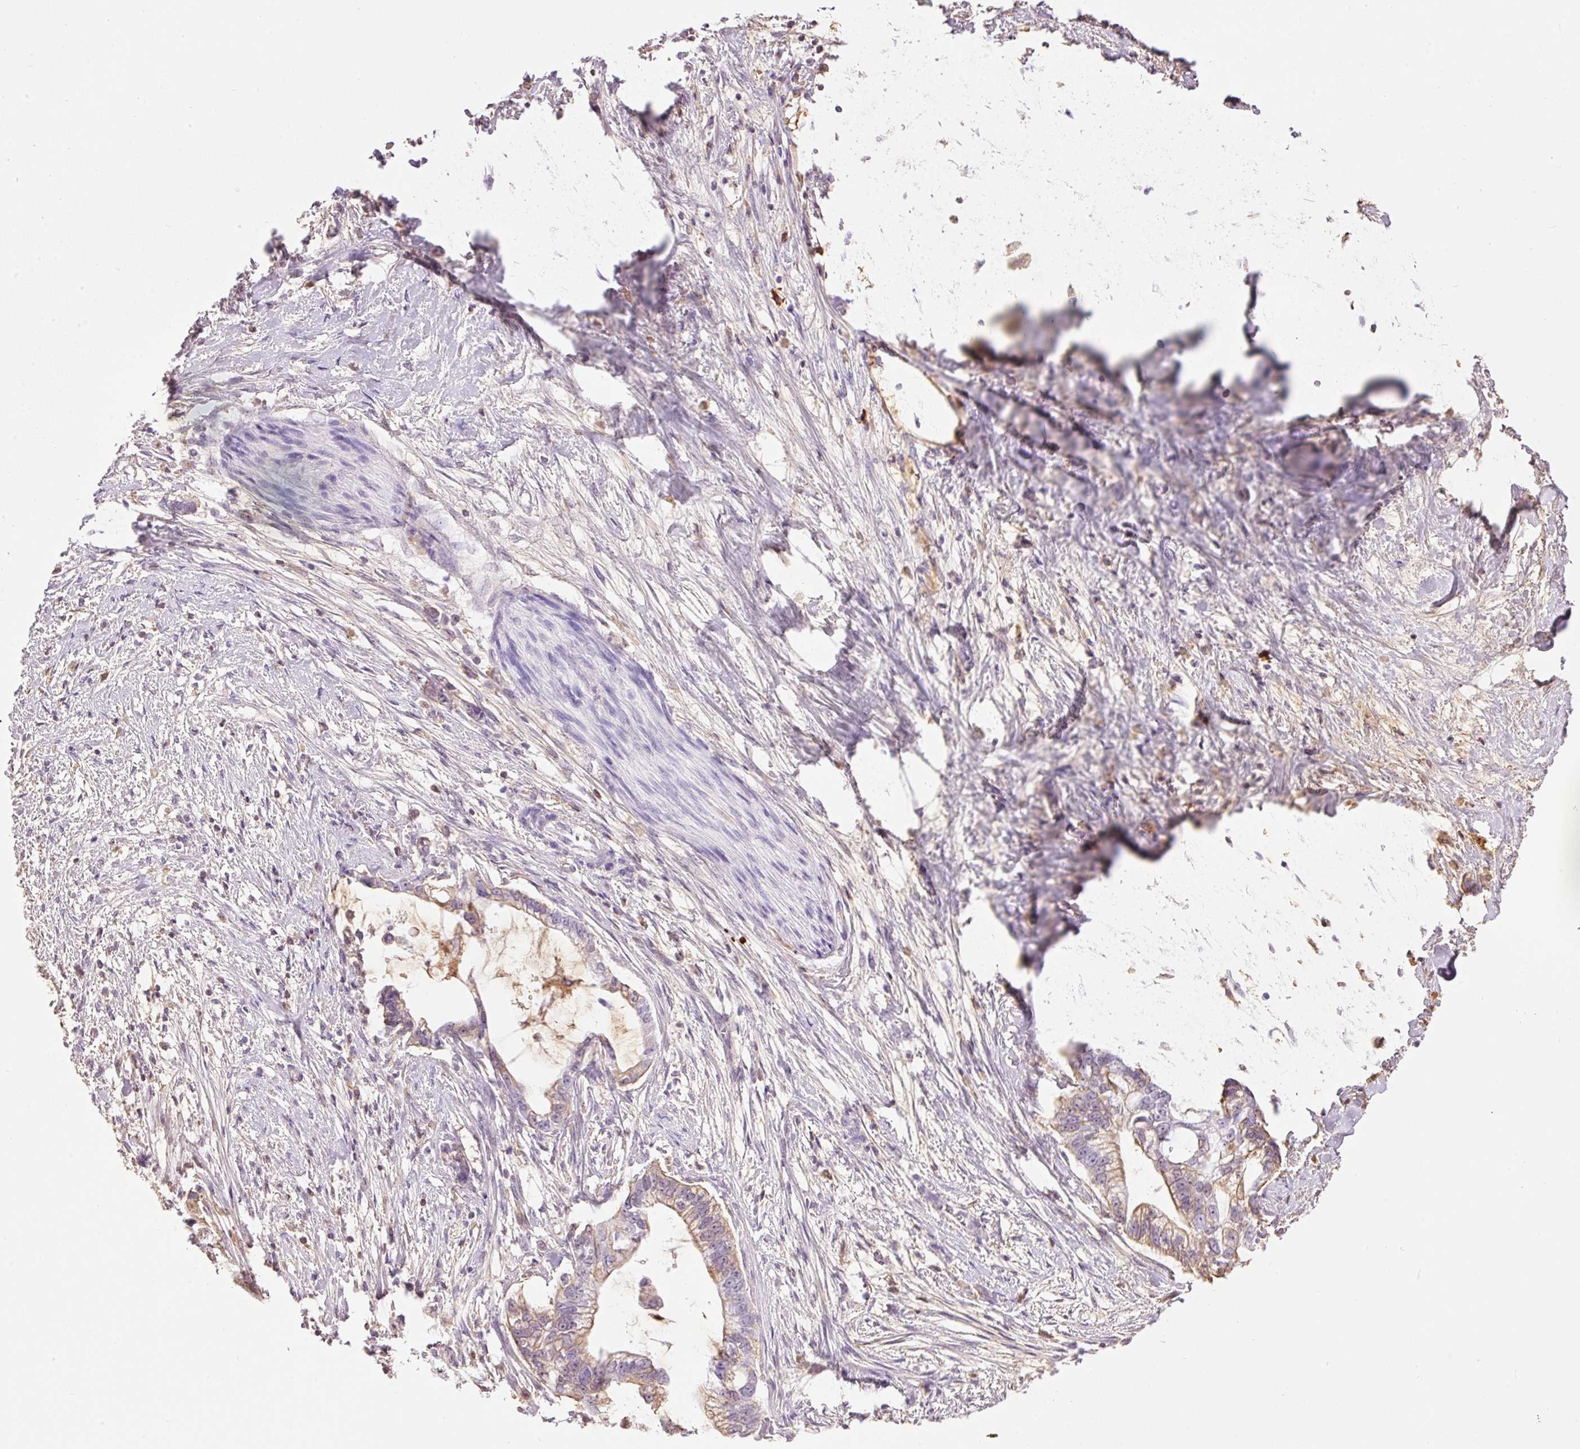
{"staining": {"intensity": "moderate", "quantity": "25%-75%", "location": "cytoplasmic/membranous"}, "tissue": "pancreatic cancer", "cell_type": "Tumor cells", "image_type": "cancer", "snomed": [{"axis": "morphology", "description": "Adenocarcinoma, NOS"}, {"axis": "topography", "description": "Pancreas"}], "caption": "IHC (DAB) staining of human adenocarcinoma (pancreatic) reveals moderate cytoplasmic/membranous protein expression in approximately 25%-75% of tumor cells. The staining was performed using DAB to visualize the protein expression in brown, while the nuclei were stained in blue with hematoxylin (Magnification: 20x).", "gene": "PRPF38B", "patient": {"sex": "male", "age": 70}}